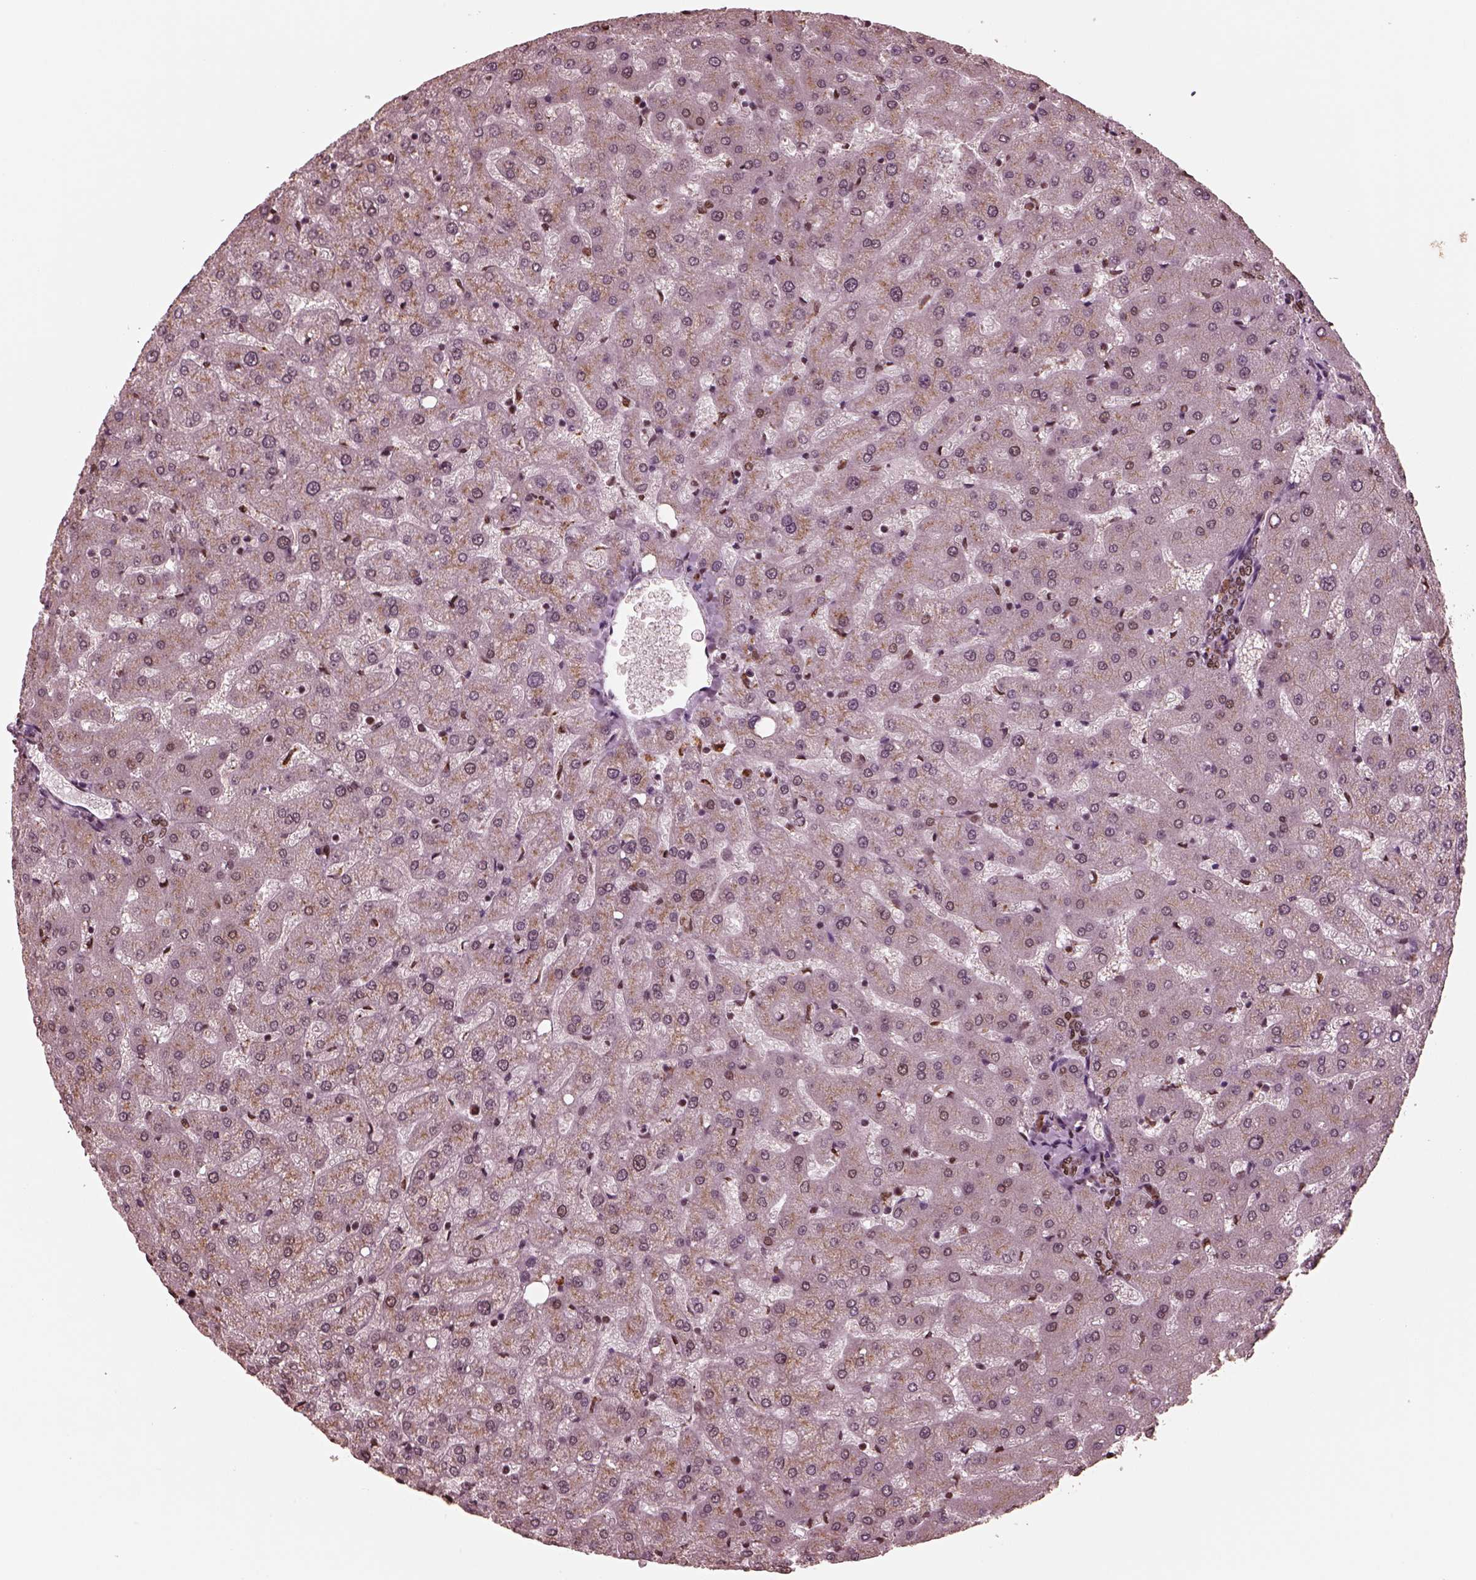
{"staining": {"intensity": "moderate", "quantity": "25%-75%", "location": "nuclear"}, "tissue": "liver", "cell_type": "Cholangiocytes", "image_type": "normal", "snomed": [{"axis": "morphology", "description": "Normal tissue, NOS"}, {"axis": "topography", "description": "Liver"}], "caption": "Immunohistochemical staining of benign liver exhibits medium levels of moderate nuclear staining in about 25%-75% of cholangiocytes.", "gene": "NSD1", "patient": {"sex": "female", "age": 50}}